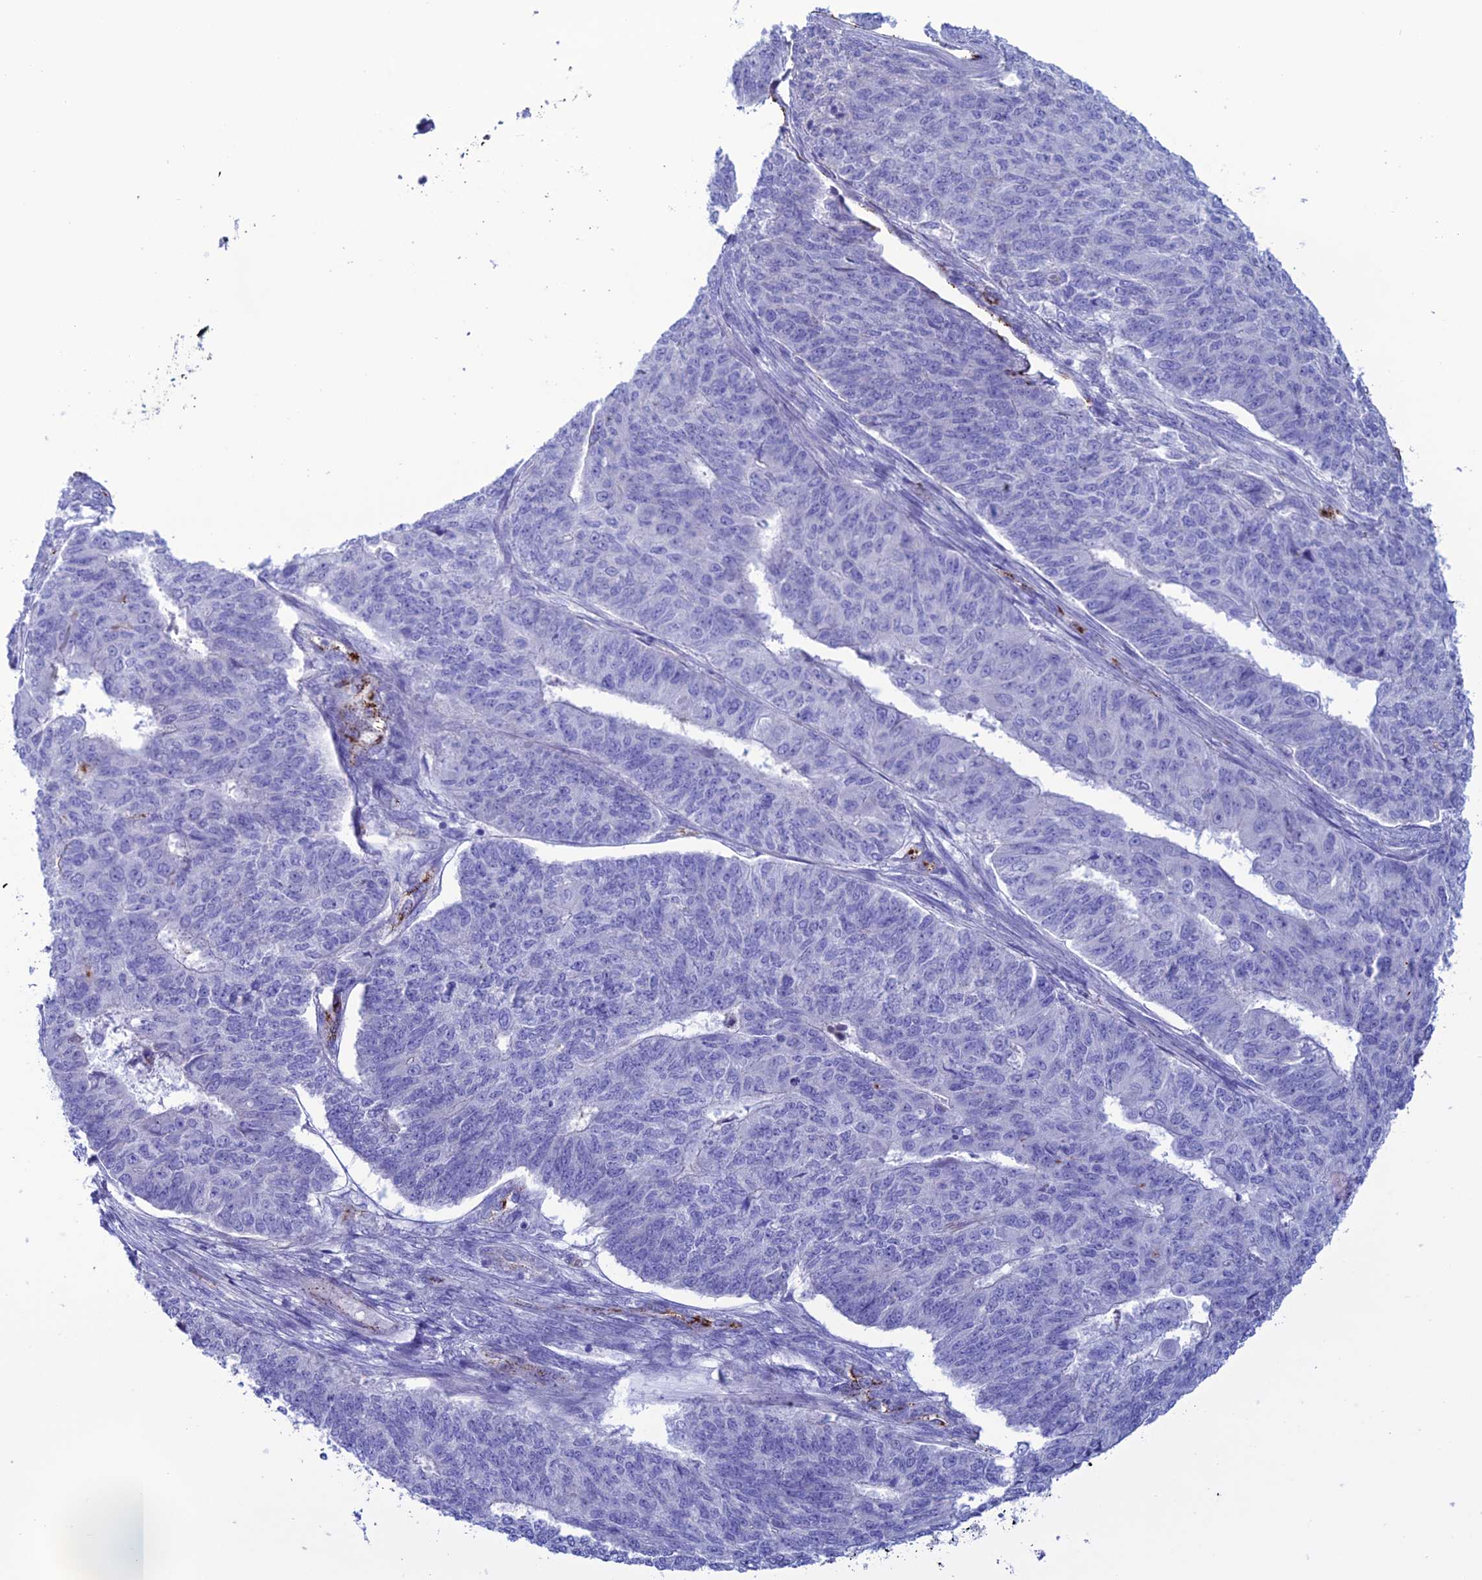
{"staining": {"intensity": "negative", "quantity": "none", "location": "none"}, "tissue": "endometrial cancer", "cell_type": "Tumor cells", "image_type": "cancer", "snomed": [{"axis": "morphology", "description": "Adenocarcinoma, NOS"}, {"axis": "topography", "description": "Endometrium"}], "caption": "Tumor cells show no significant expression in endometrial cancer (adenocarcinoma).", "gene": "CDC42EP5", "patient": {"sex": "female", "age": 32}}